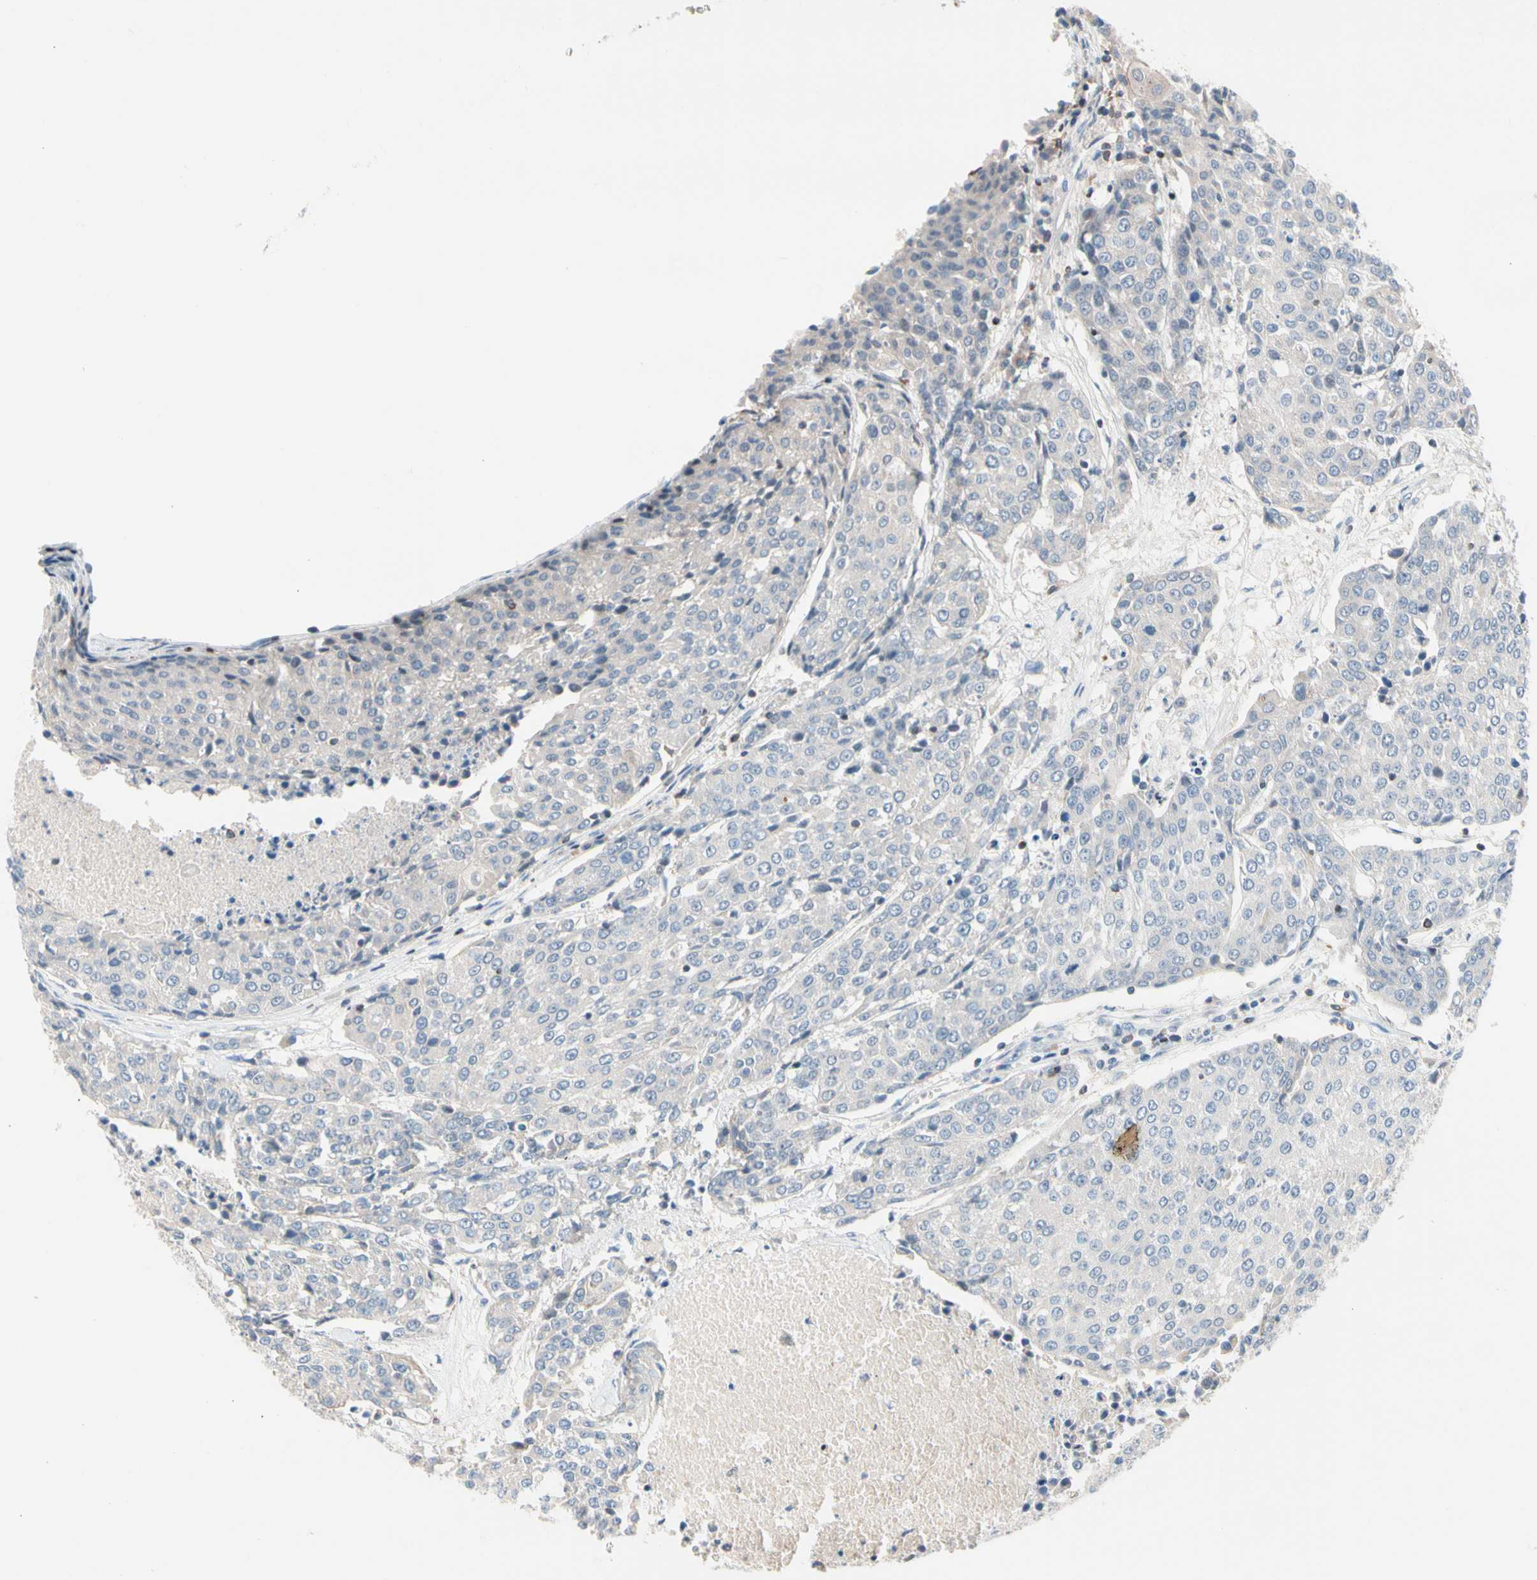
{"staining": {"intensity": "negative", "quantity": "none", "location": "none"}, "tissue": "urothelial cancer", "cell_type": "Tumor cells", "image_type": "cancer", "snomed": [{"axis": "morphology", "description": "Urothelial carcinoma, High grade"}, {"axis": "topography", "description": "Urinary bladder"}], "caption": "Tumor cells are negative for protein expression in human high-grade urothelial carcinoma. Nuclei are stained in blue.", "gene": "MAP3K3", "patient": {"sex": "female", "age": 85}}